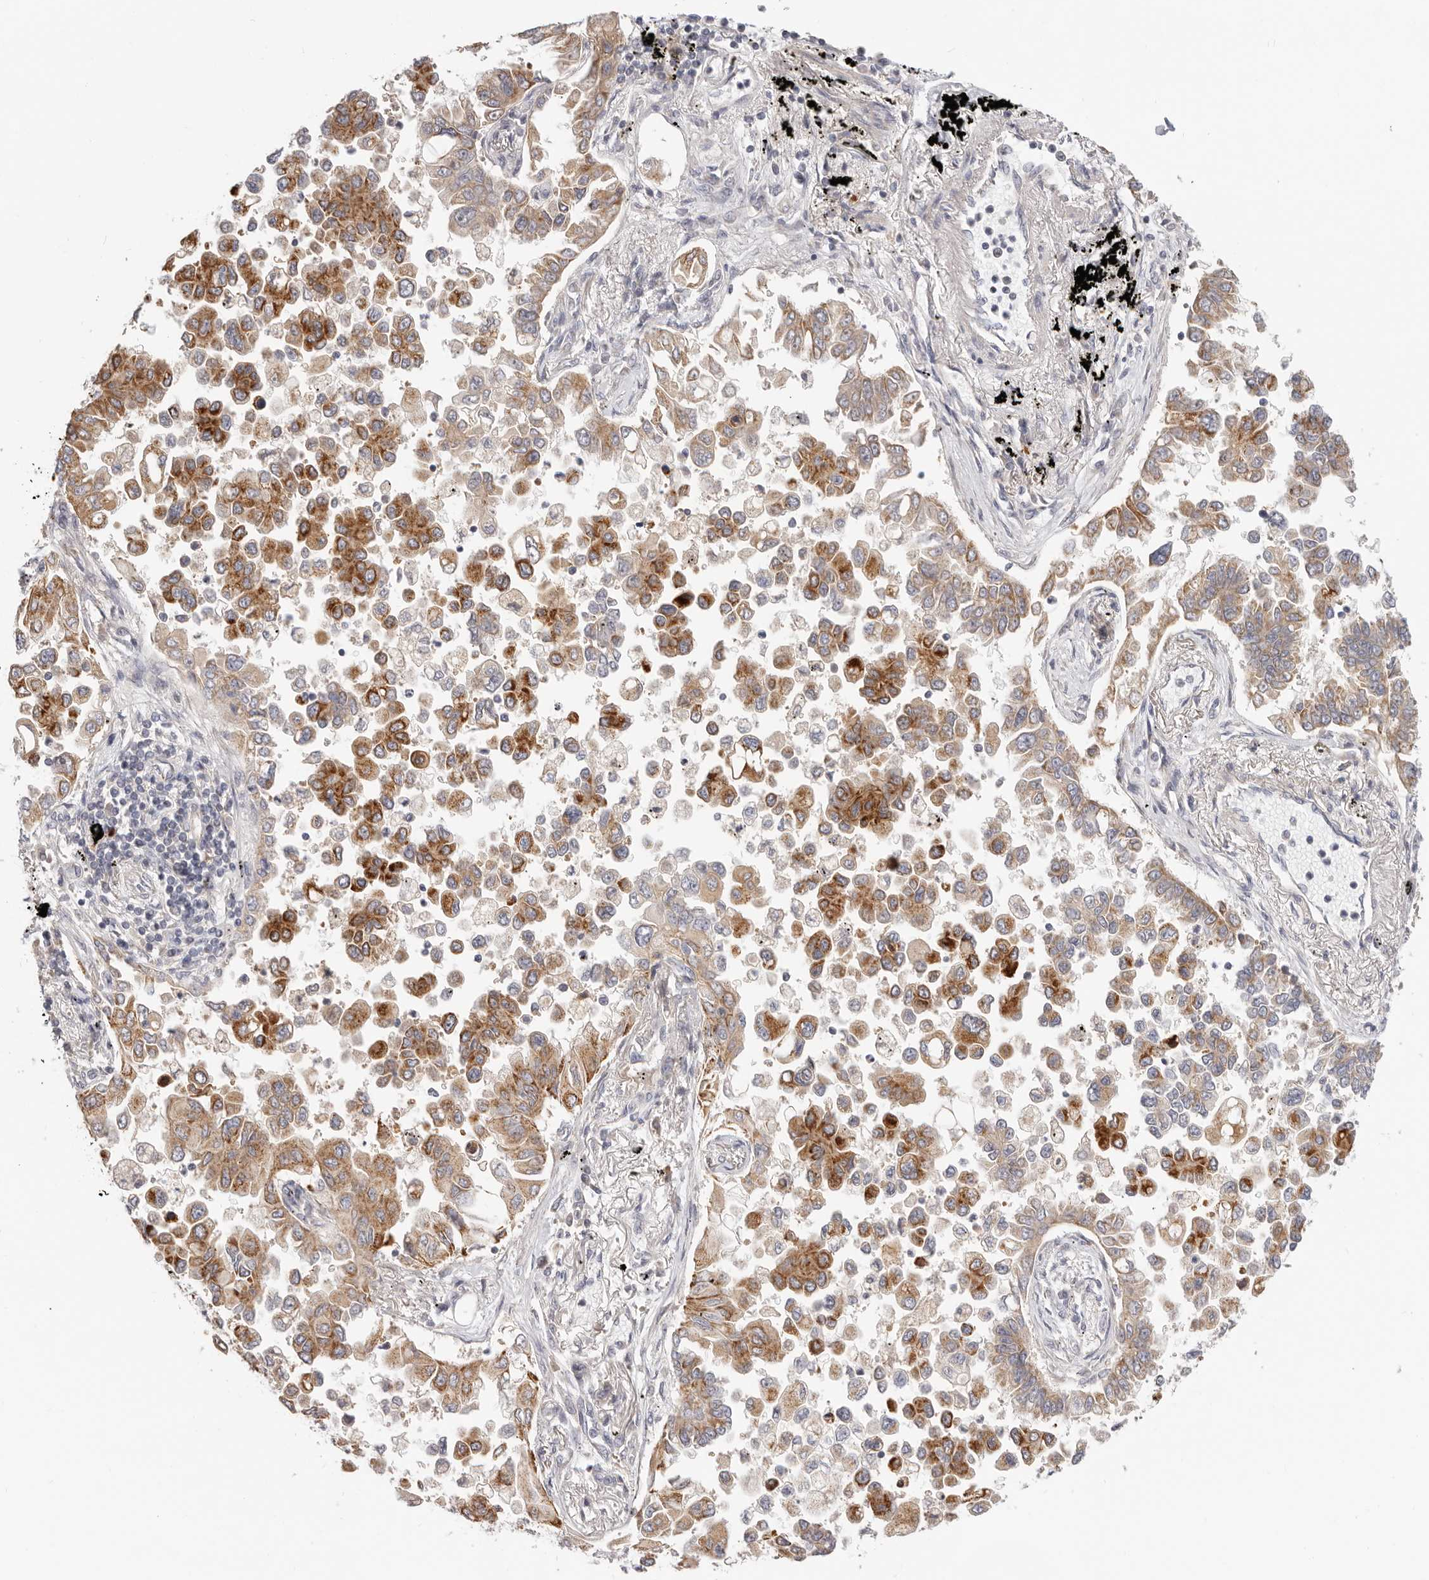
{"staining": {"intensity": "moderate", "quantity": ">75%", "location": "cytoplasmic/membranous"}, "tissue": "lung cancer", "cell_type": "Tumor cells", "image_type": "cancer", "snomed": [{"axis": "morphology", "description": "Adenocarcinoma, NOS"}, {"axis": "topography", "description": "Lung"}], "caption": "DAB (3,3'-diaminobenzidine) immunohistochemical staining of lung adenocarcinoma shows moderate cytoplasmic/membranous protein positivity in about >75% of tumor cells. The staining is performed using DAB (3,3'-diaminobenzidine) brown chromogen to label protein expression. The nuclei are counter-stained blue using hematoxylin.", "gene": "TFB2M", "patient": {"sex": "female", "age": 67}}